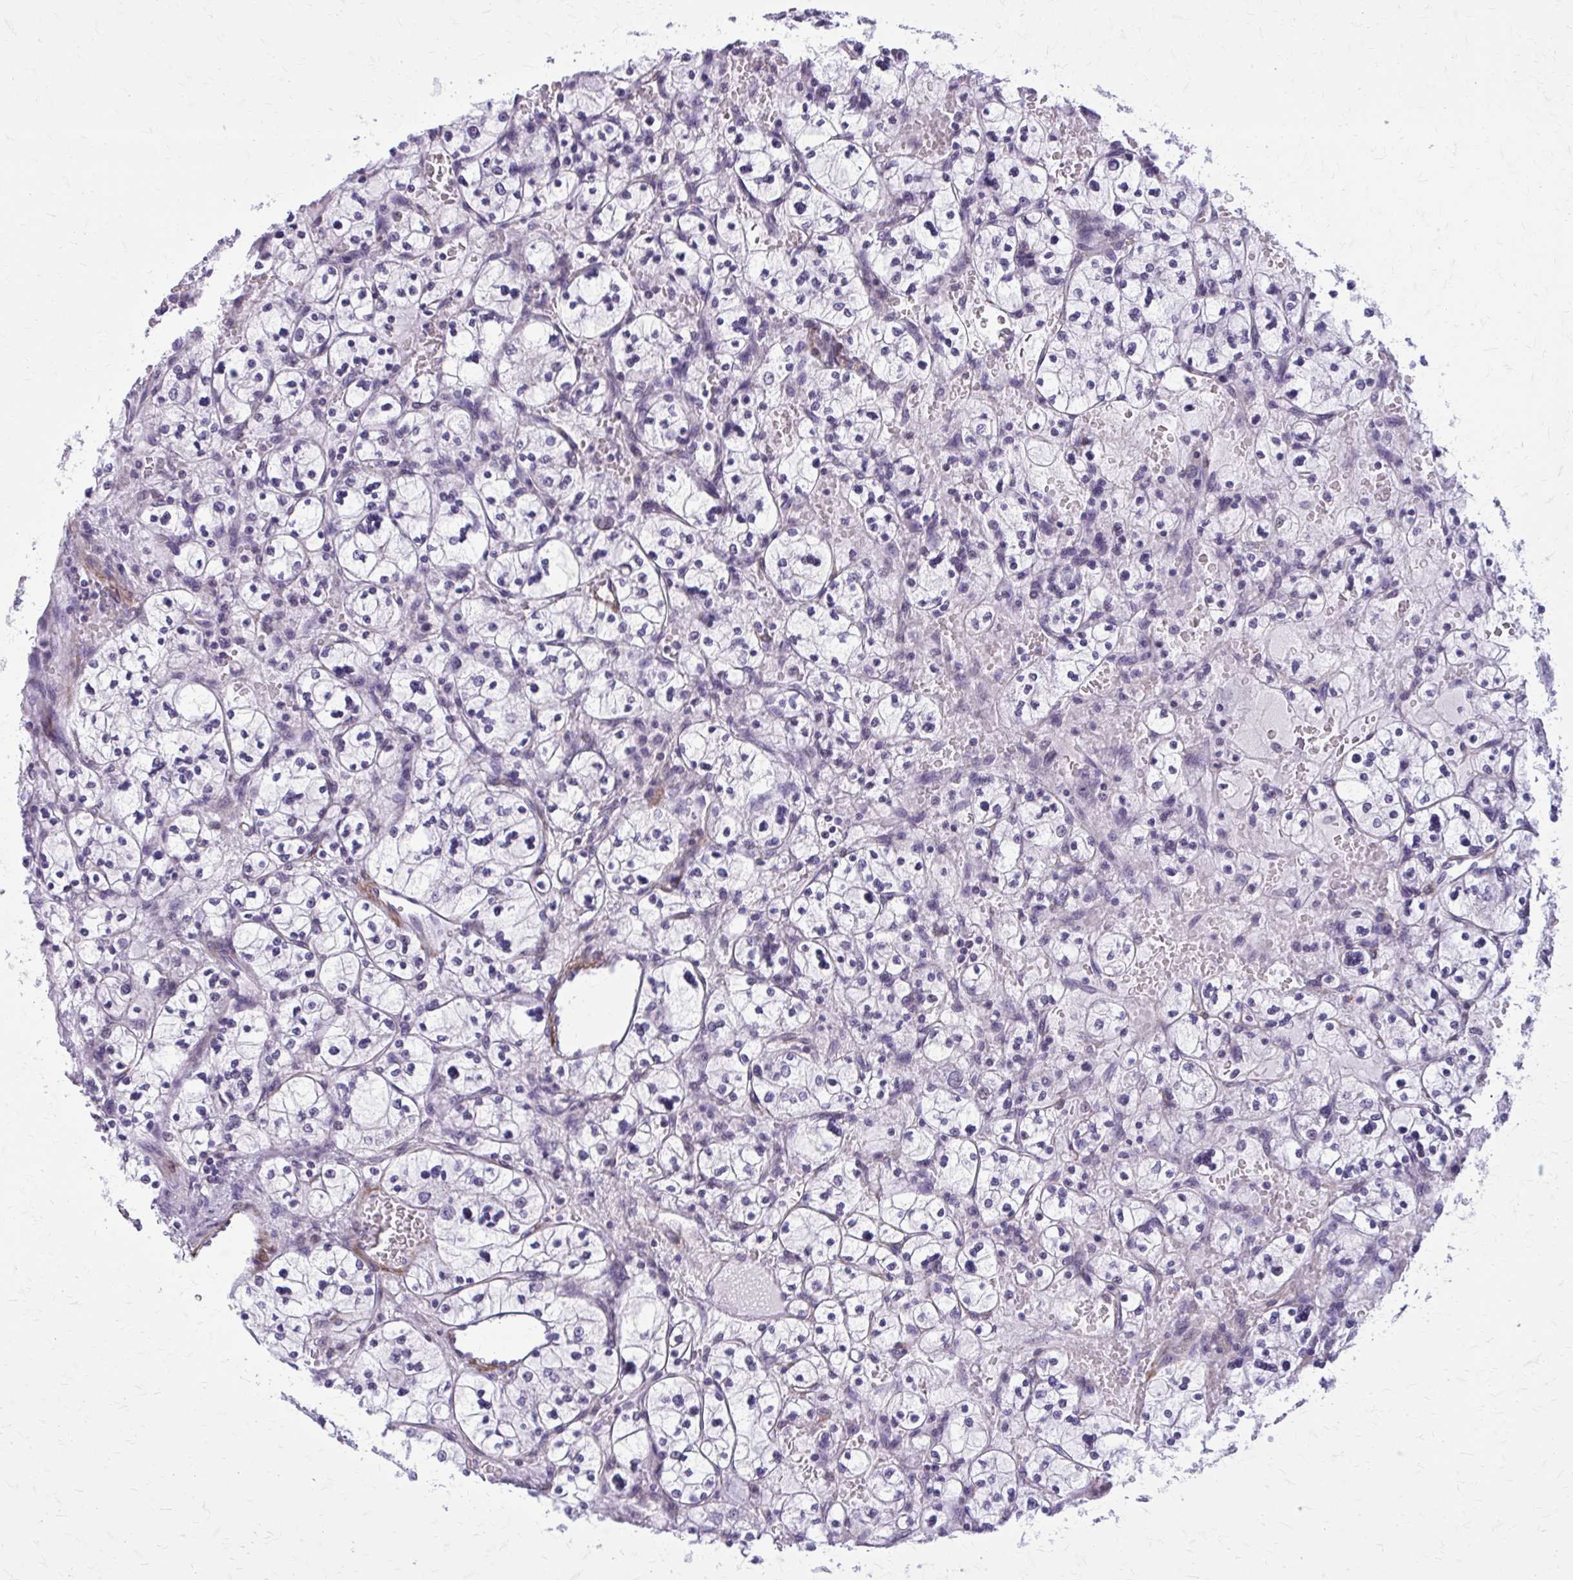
{"staining": {"intensity": "negative", "quantity": "none", "location": "none"}, "tissue": "renal cancer", "cell_type": "Tumor cells", "image_type": "cancer", "snomed": [{"axis": "morphology", "description": "Adenocarcinoma, NOS"}, {"axis": "topography", "description": "Kidney"}], "caption": "DAB (3,3'-diaminobenzidine) immunohistochemical staining of human renal adenocarcinoma exhibits no significant expression in tumor cells.", "gene": "NRBF2", "patient": {"sex": "female", "age": 83}}